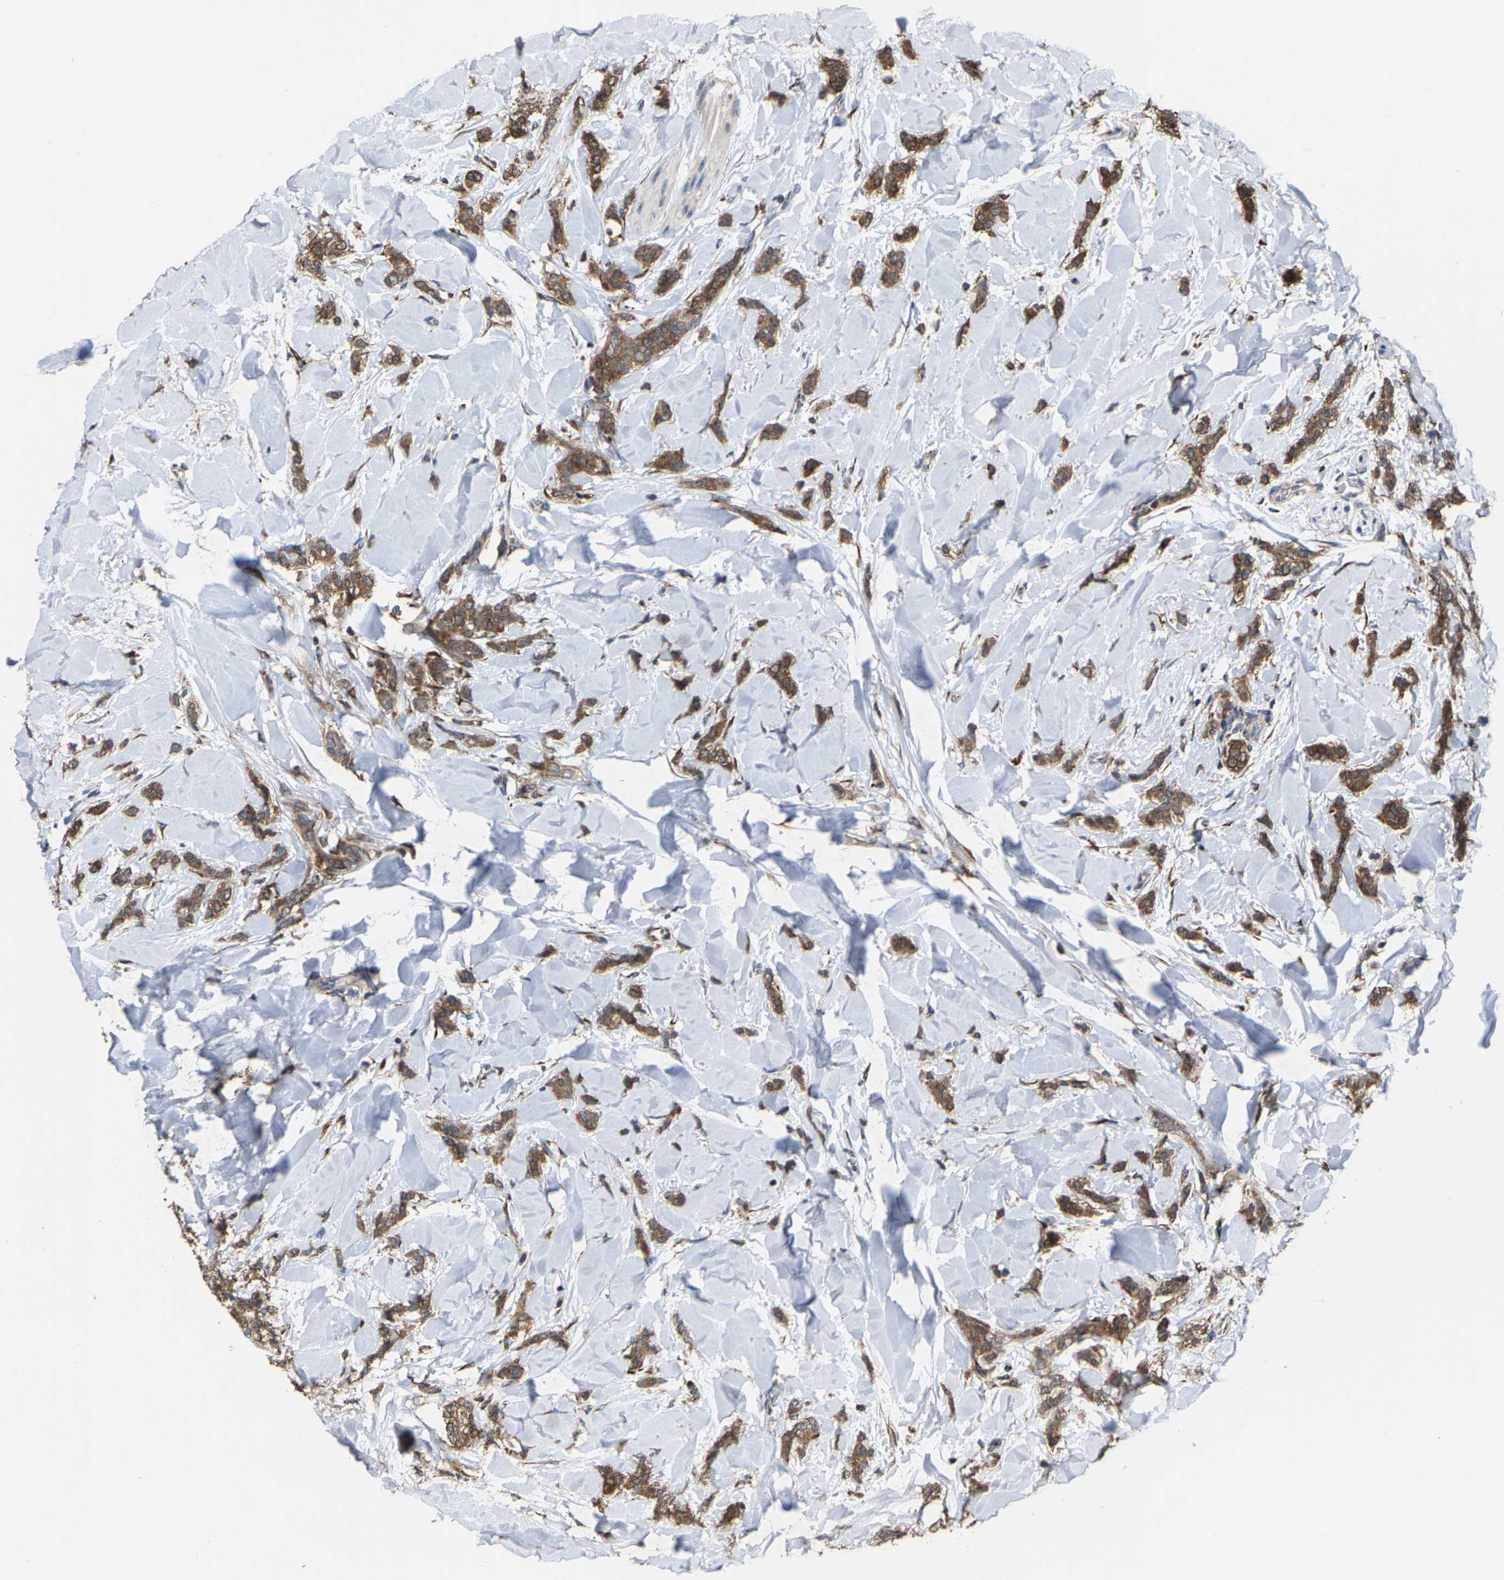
{"staining": {"intensity": "moderate", "quantity": ">75%", "location": "cytoplasmic/membranous"}, "tissue": "breast cancer", "cell_type": "Tumor cells", "image_type": "cancer", "snomed": [{"axis": "morphology", "description": "Lobular carcinoma"}, {"axis": "topography", "description": "Skin"}, {"axis": "topography", "description": "Breast"}], "caption": "Moderate cytoplasmic/membranous expression for a protein is appreciated in approximately >75% of tumor cells of lobular carcinoma (breast) using IHC.", "gene": "FGD3", "patient": {"sex": "female", "age": 46}}